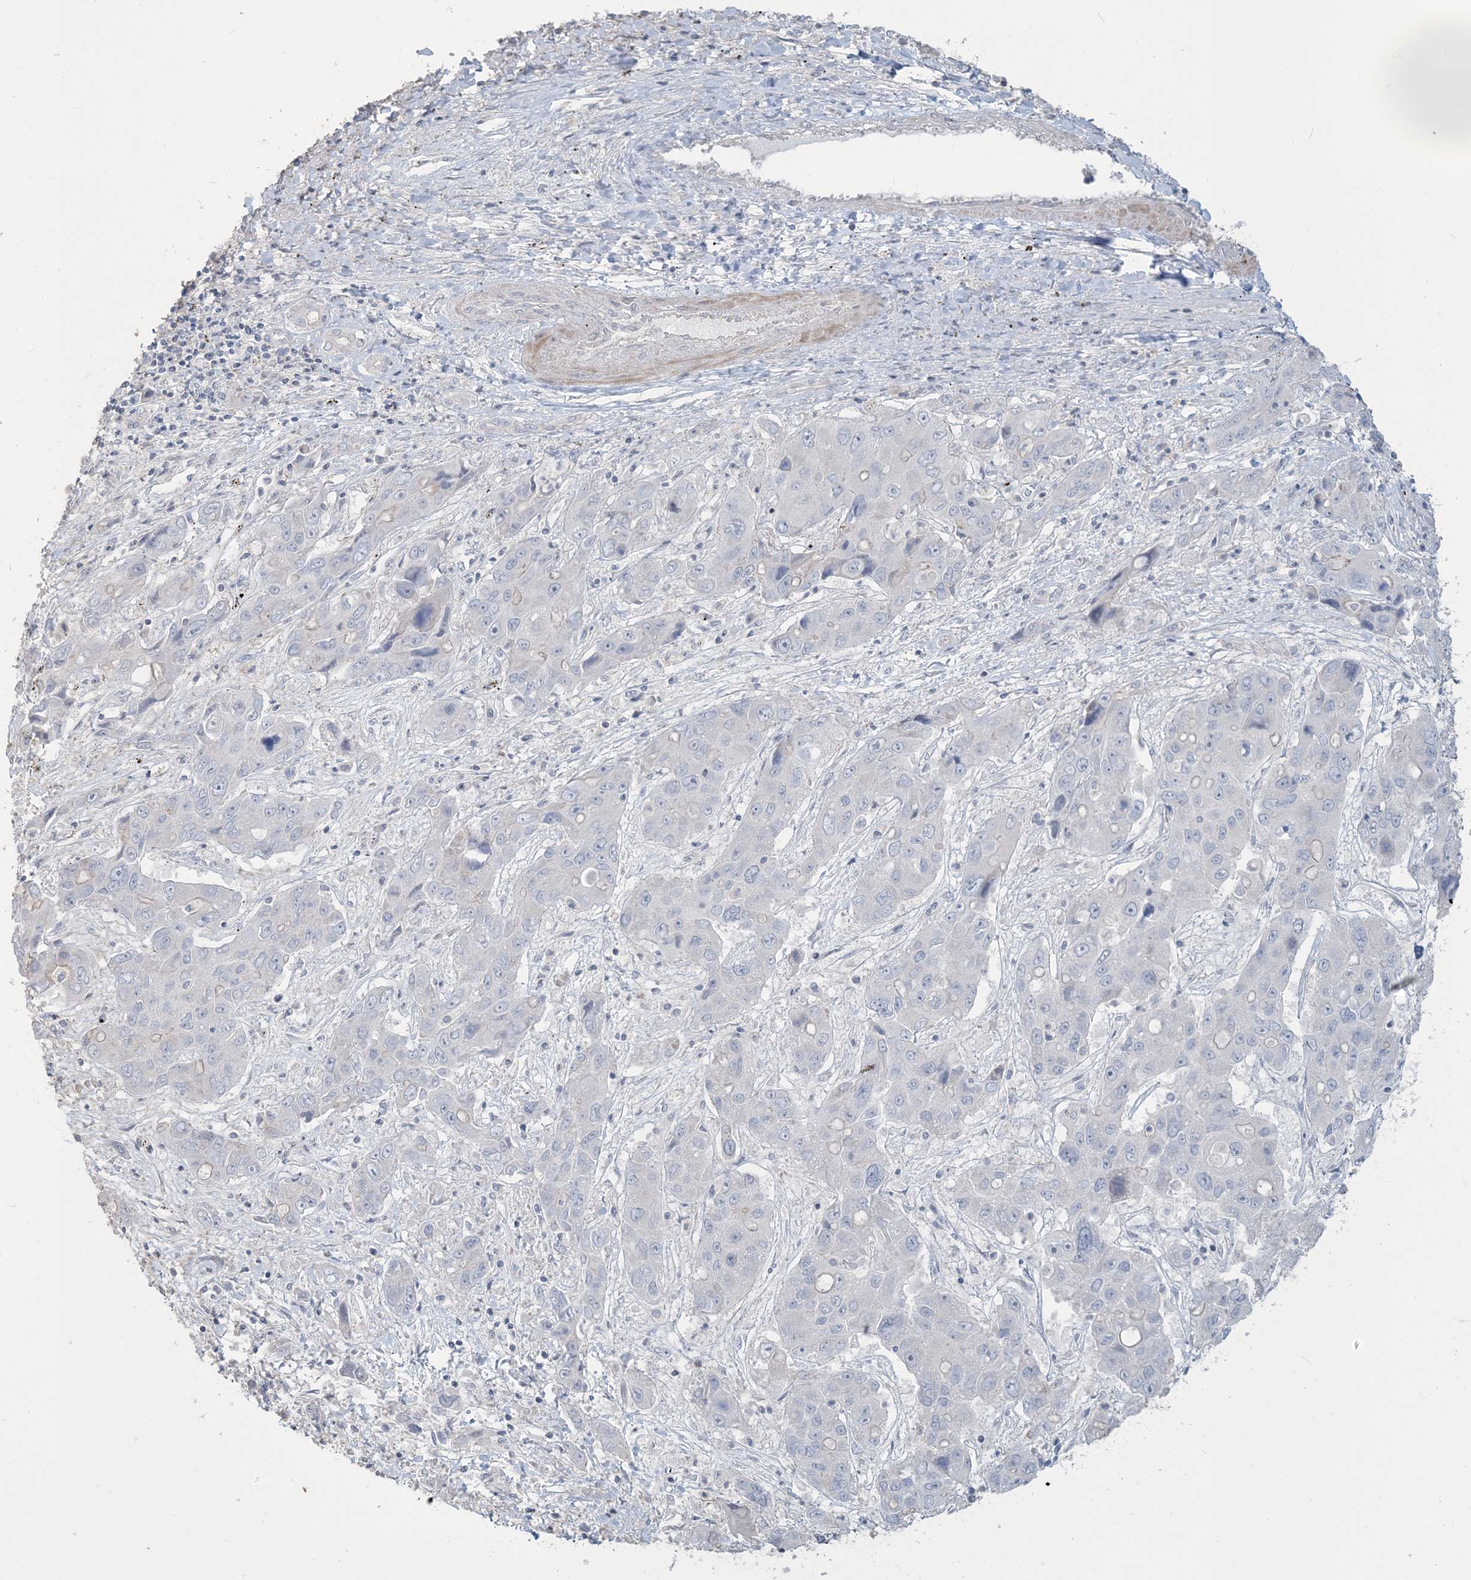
{"staining": {"intensity": "negative", "quantity": "none", "location": "none"}, "tissue": "liver cancer", "cell_type": "Tumor cells", "image_type": "cancer", "snomed": [{"axis": "morphology", "description": "Cholangiocarcinoma"}, {"axis": "topography", "description": "Liver"}], "caption": "A high-resolution image shows immunohistochemistry staining of liver cancer (cholangiocarcinoma), which reveals no significant staining in tumor cells. (DAB (3,3'-diaminobenzidine) IHC visualized using brightfield microscopy, high magnification).", "gene": "NPHS2", "patient": {"sex": "male", "age": 67}}